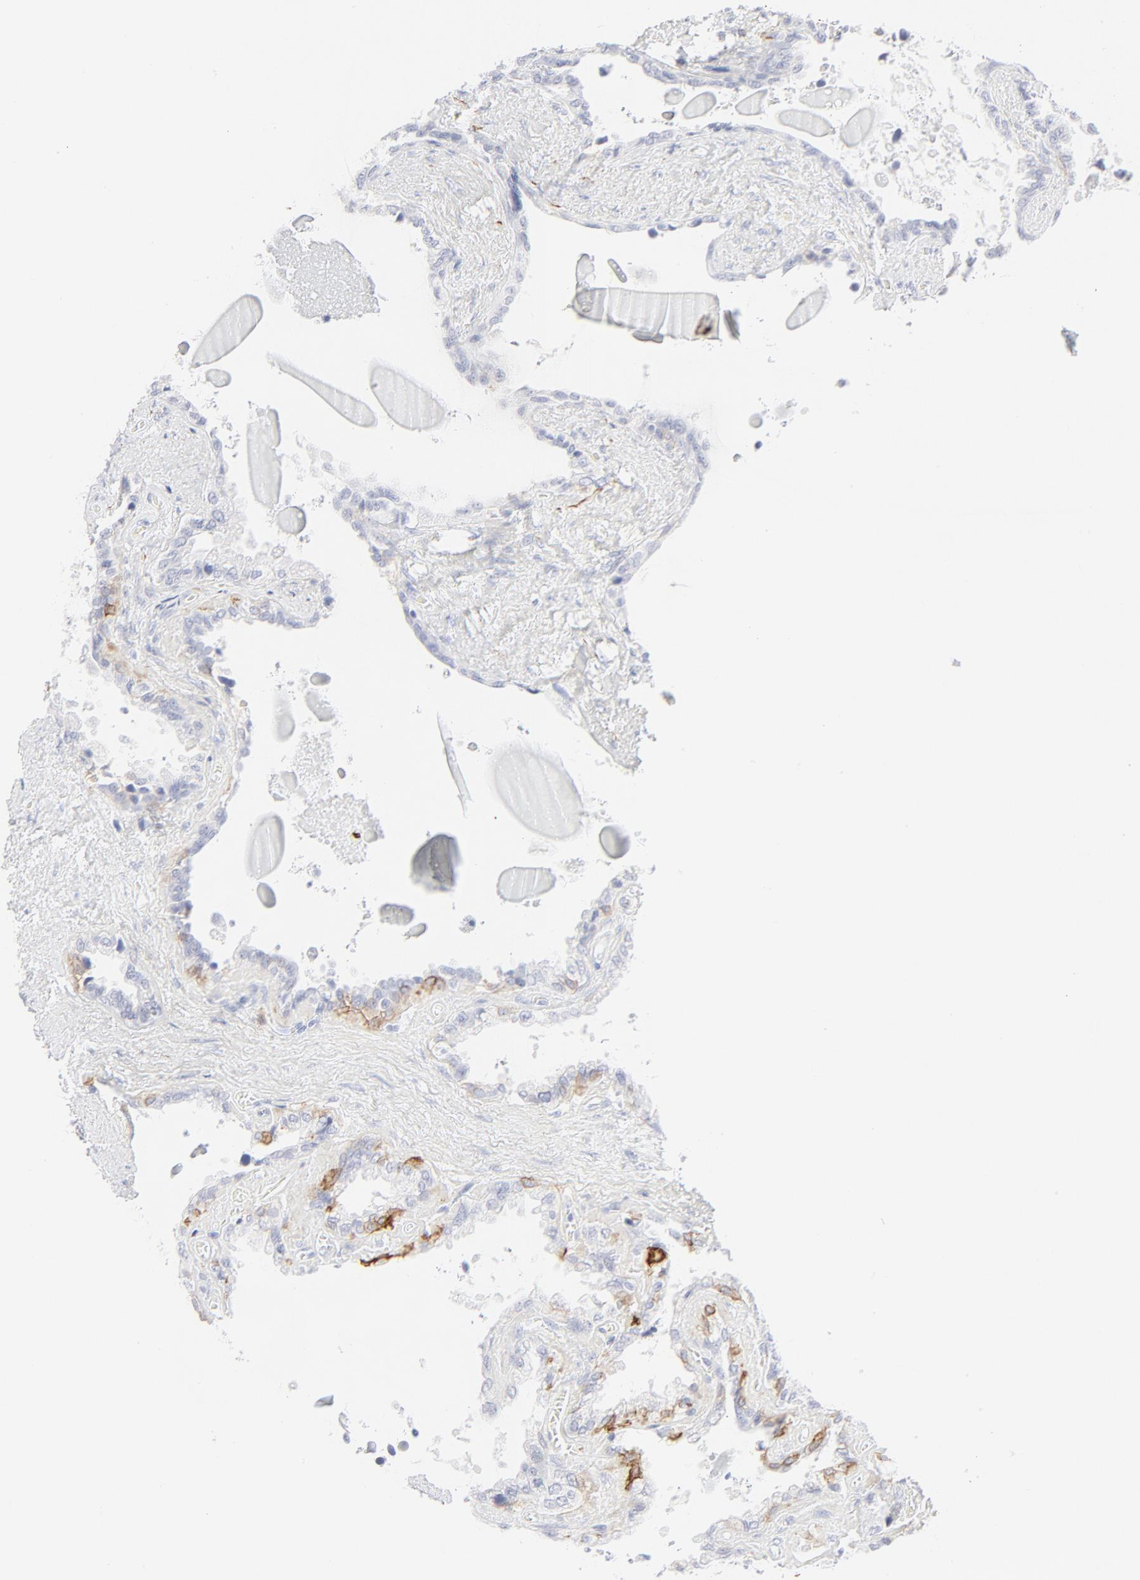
{"staining": {"intensity": "moderate", "quantity": "<25%", "location": "cytoplasmic/membranous"}, "tissue": "seminal vesicle", "cell_type": "Glandular cells", "image_type": "normal", "snomed": [{"axis": "morphology", "description": "Normal tissue, NOS"}, {"axis": "morphology", "description": "Inflammation, NOS"}, {"axis": "topography", "description": "Urinary bladder"}, {"axis": "topography", "description": "Prostate"}, {"axis": "topography", "description": "Seminal veicle"}], "caption": "Seminal vesicle was stained to show a protein in brown. There is low levels of moderate cytoplasmic/membranous positivity in approximately <25% of glandular cells. (Stains: DAB in brown, nuclei in blue, Microscopy: brightfield microscopy at high magnification).", "gene": "CCR7", "patient": {"sex": "male", "age": 82}}